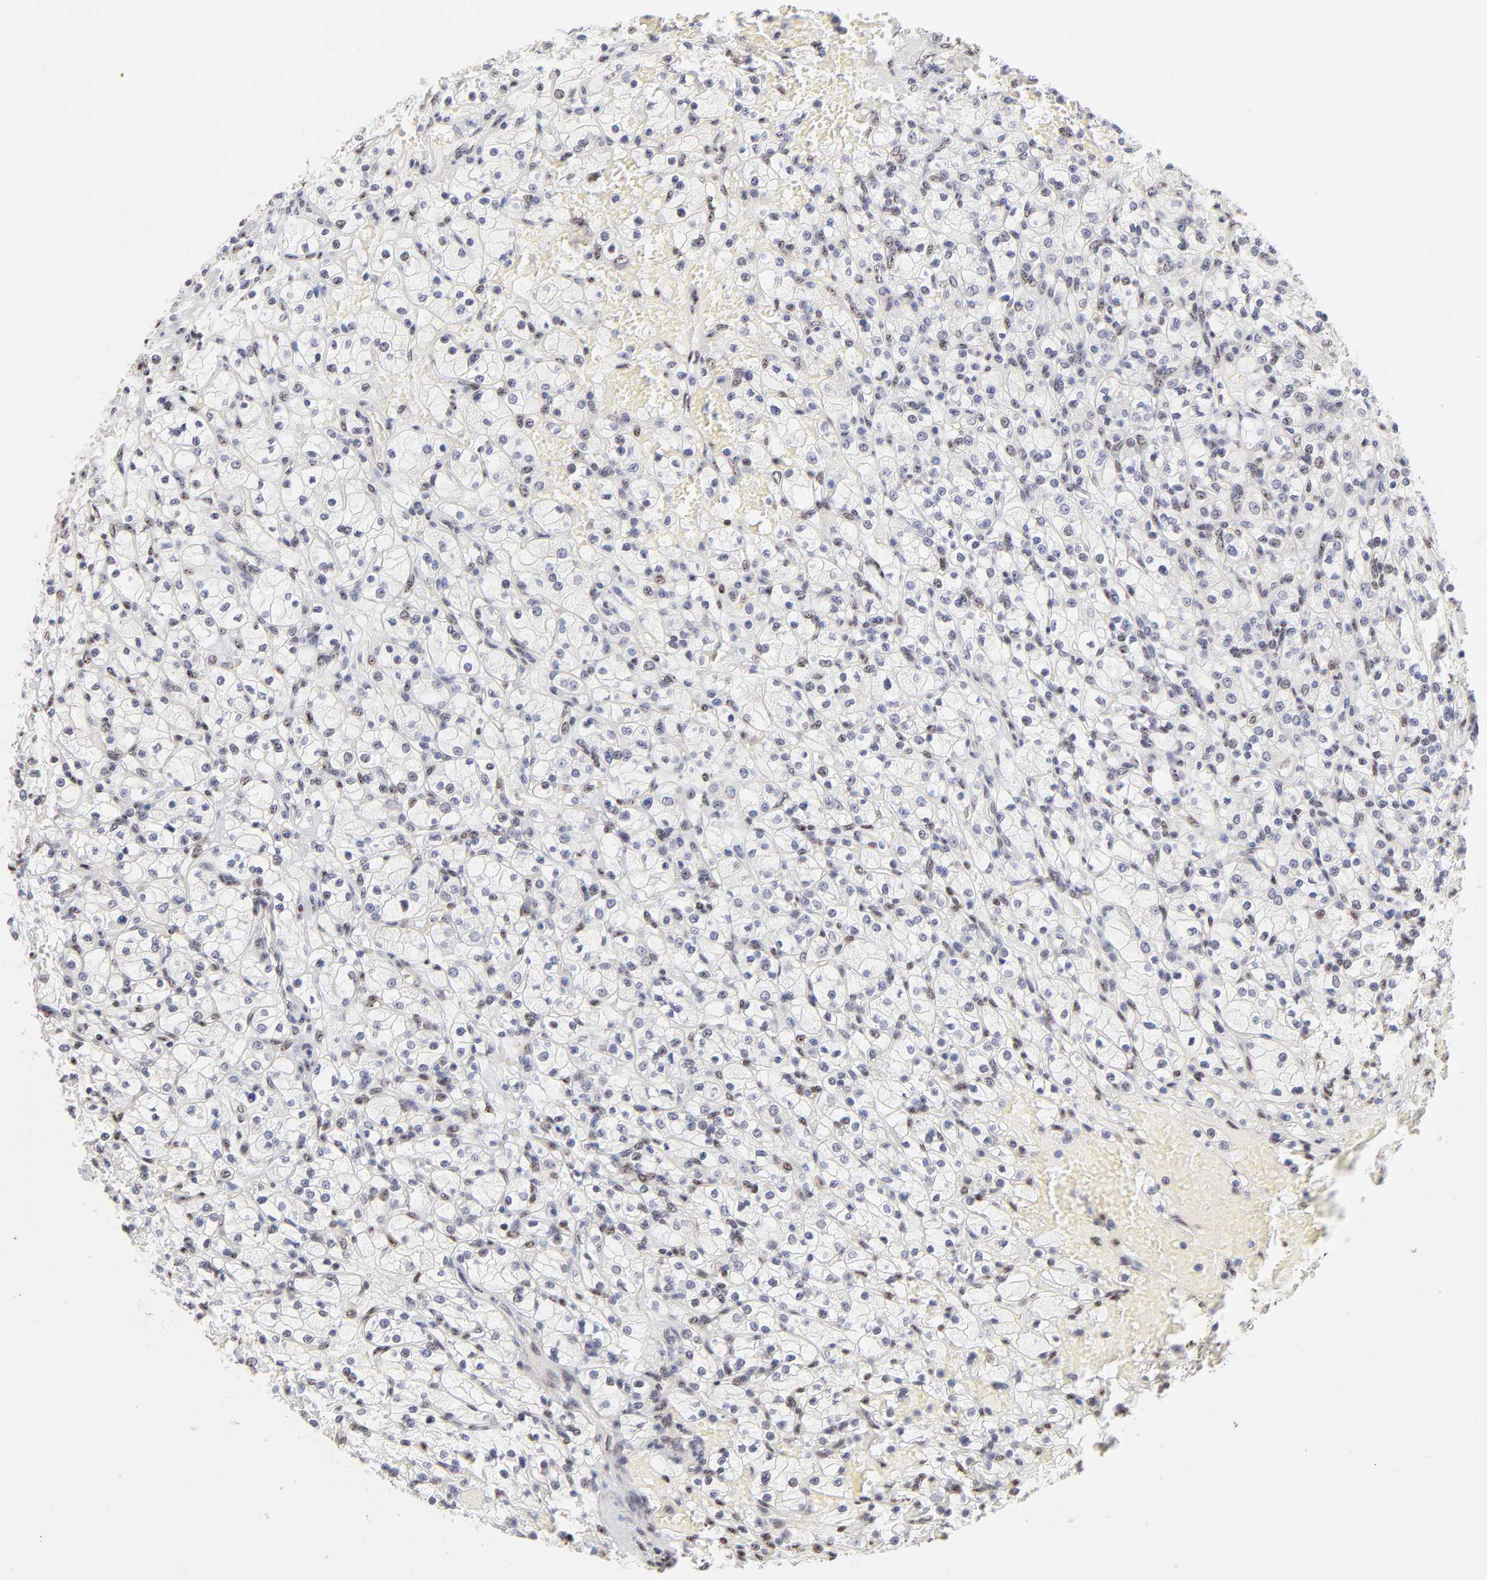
{"staining": {"intensity": "weak", "quantity": "25%-75%", "location": "nuclear"}, "tissue": "renal cancer", "cell_type": "Tumor cells", "image_type": "cancer", "snomed": [{"axis": "morphology", "description": "Adenocarcinoma, NOS"}, {"axis": "topography", "description": "Kidney"}], "caption": "DAB immunohistochemical staining of adenocarcinoma (renal) displays weak nuclear protein staining in about 25%-75% of tumor cells.", "gene": "STAT3", "patient": {"sex": "female", "age": 83}}